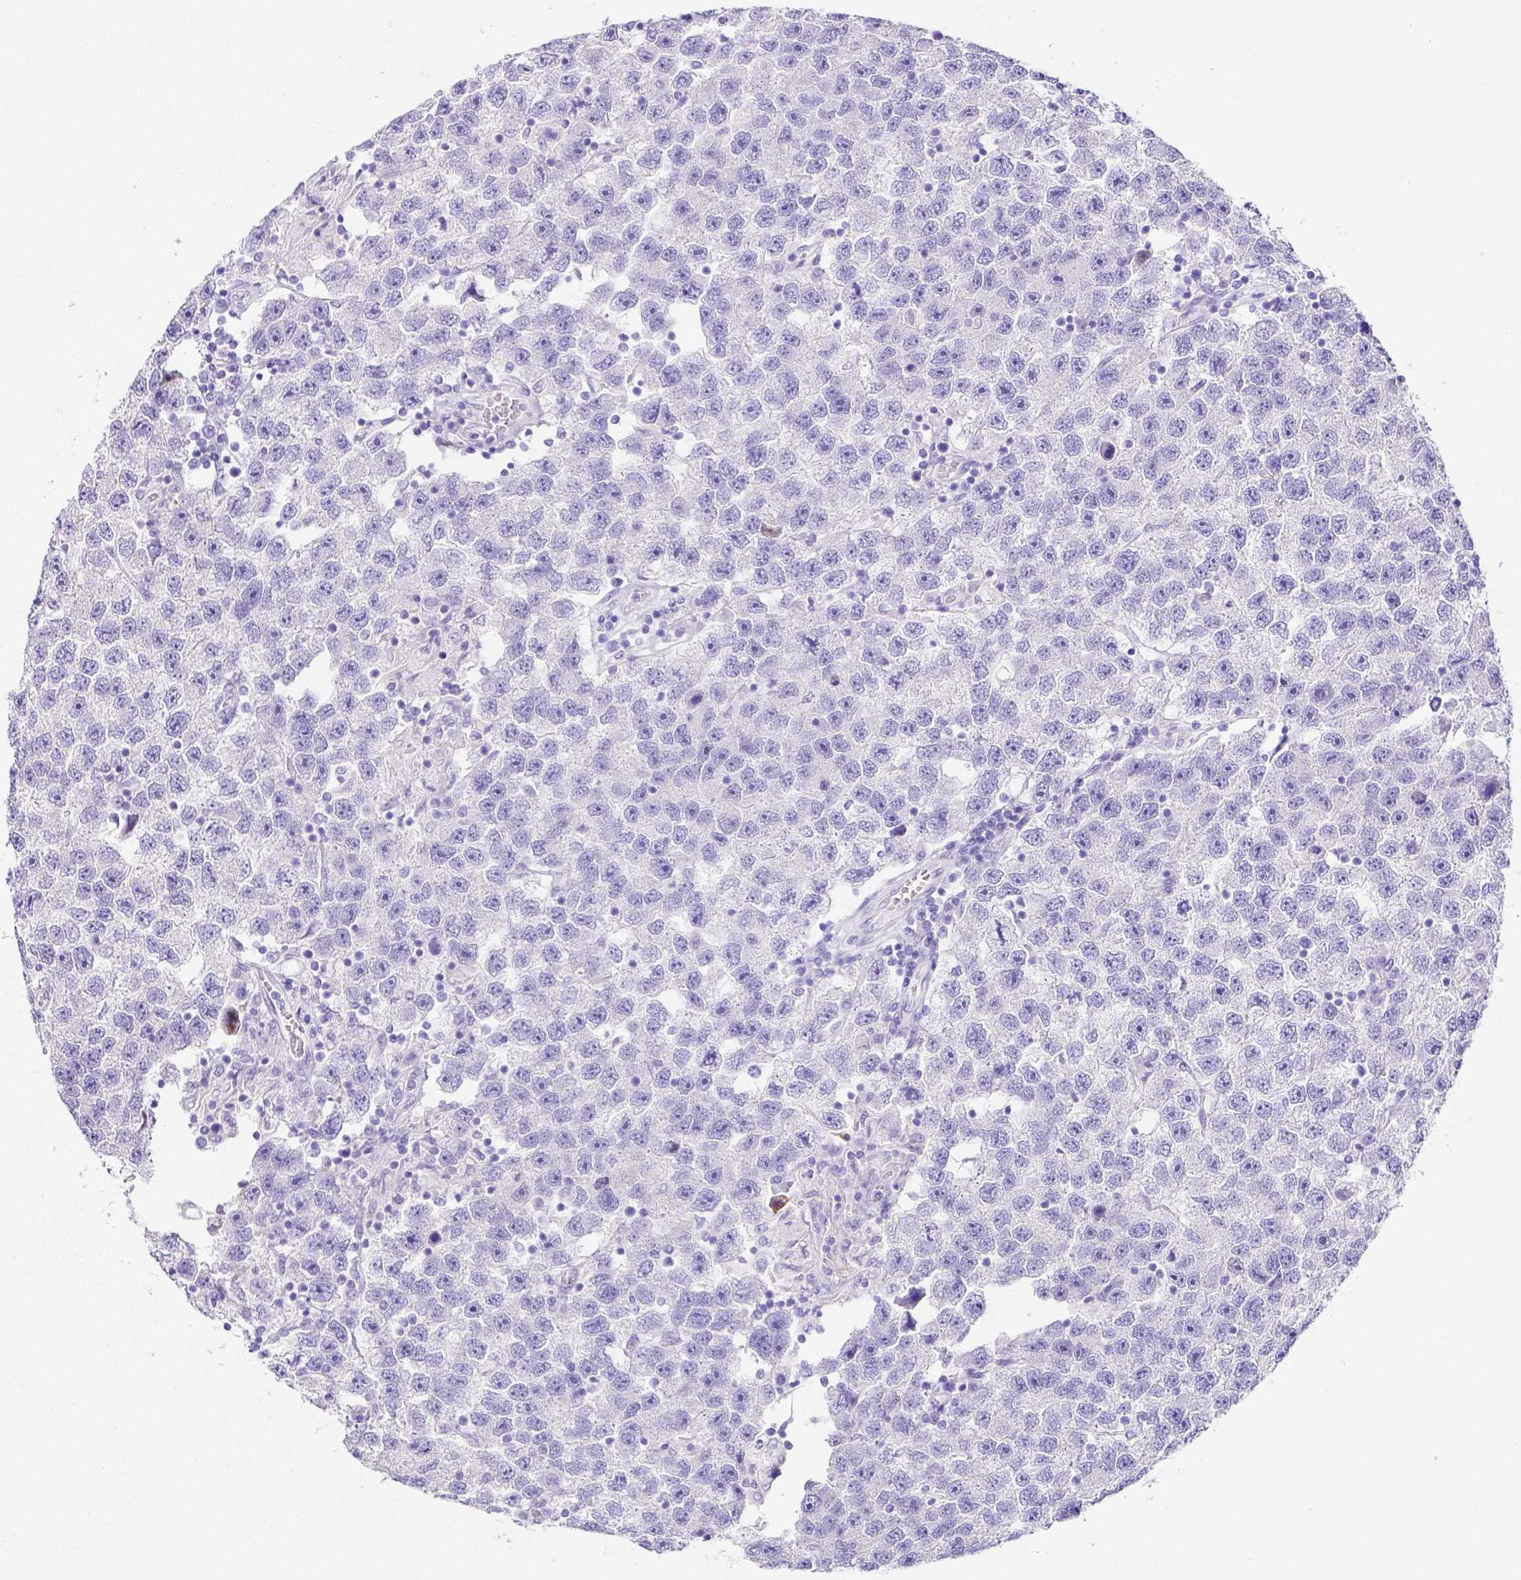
{"staining": {"intensity": "negative", "quantity": "none", "location": "none"}, "tissue": "testis cancer", "cell_type": "Tumor cells", "image_type": "cancer", "snomed": [{"axis": "morphology", "description": "Seminoma, NOS"}, {"axis": "topography", "description": "Testis"}], "caption": "Testis seminoma stained for a protein using IHC displays no expression tumor cells.", "gene": "ARHGAP36", "patient": {"sex": "male", "age": 26}}